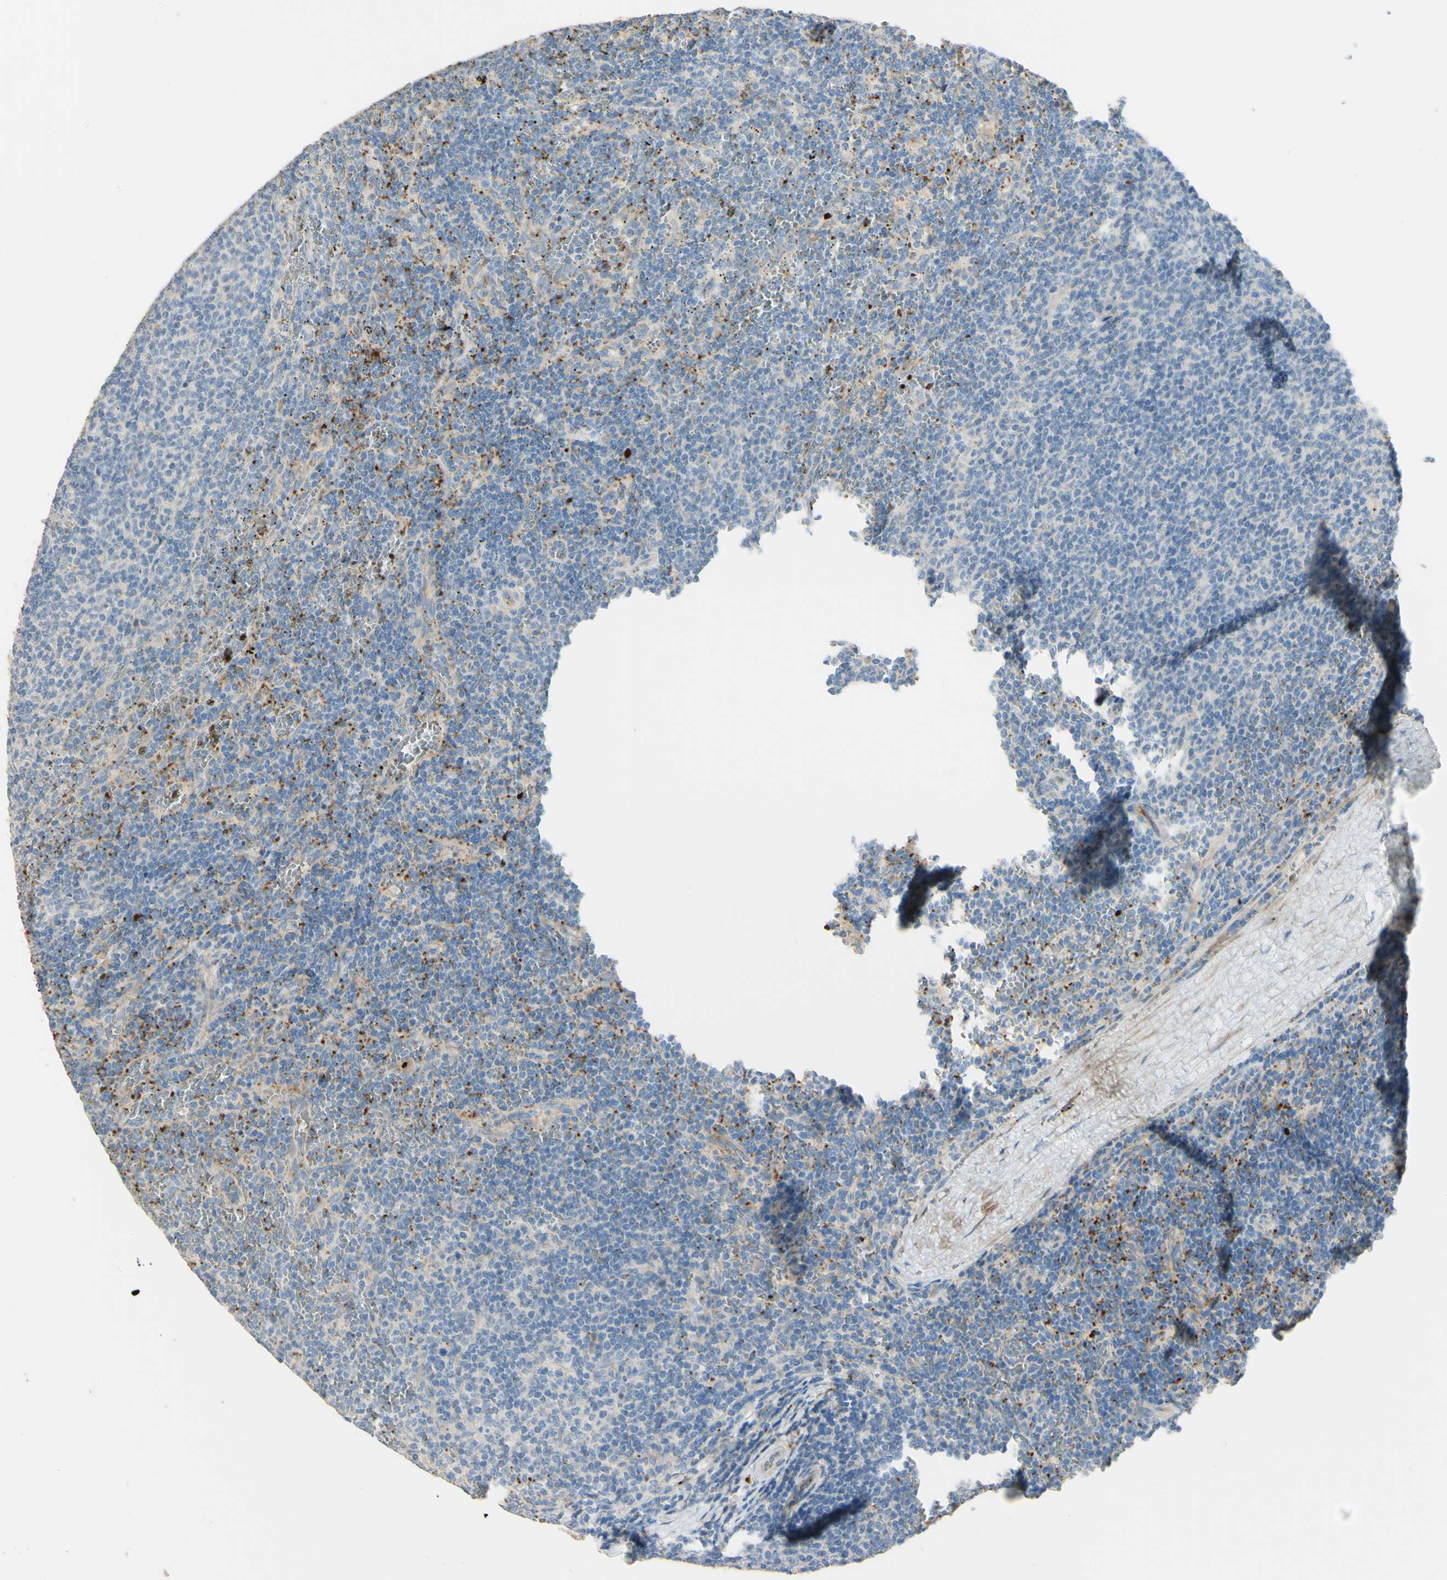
{"staining": {"intensity": "negative", "quantity": "none", "location": "none"}, "tissue": "lymphoma", "cell_type": "Tumor cells", "image_type": "cancer", "snomed": [{"axis": "morphology", "description": "Malignant lymphoma, non-Hodgkin's type, Low grade"}, {"axis": "topography", "description": "Spleen"}], "caption": "This is an IHC micrograph of human lymphoma. There is no positivity in tumor cells.", "gene": "GAN", "patient": {"sex": "female", "age": 50}}